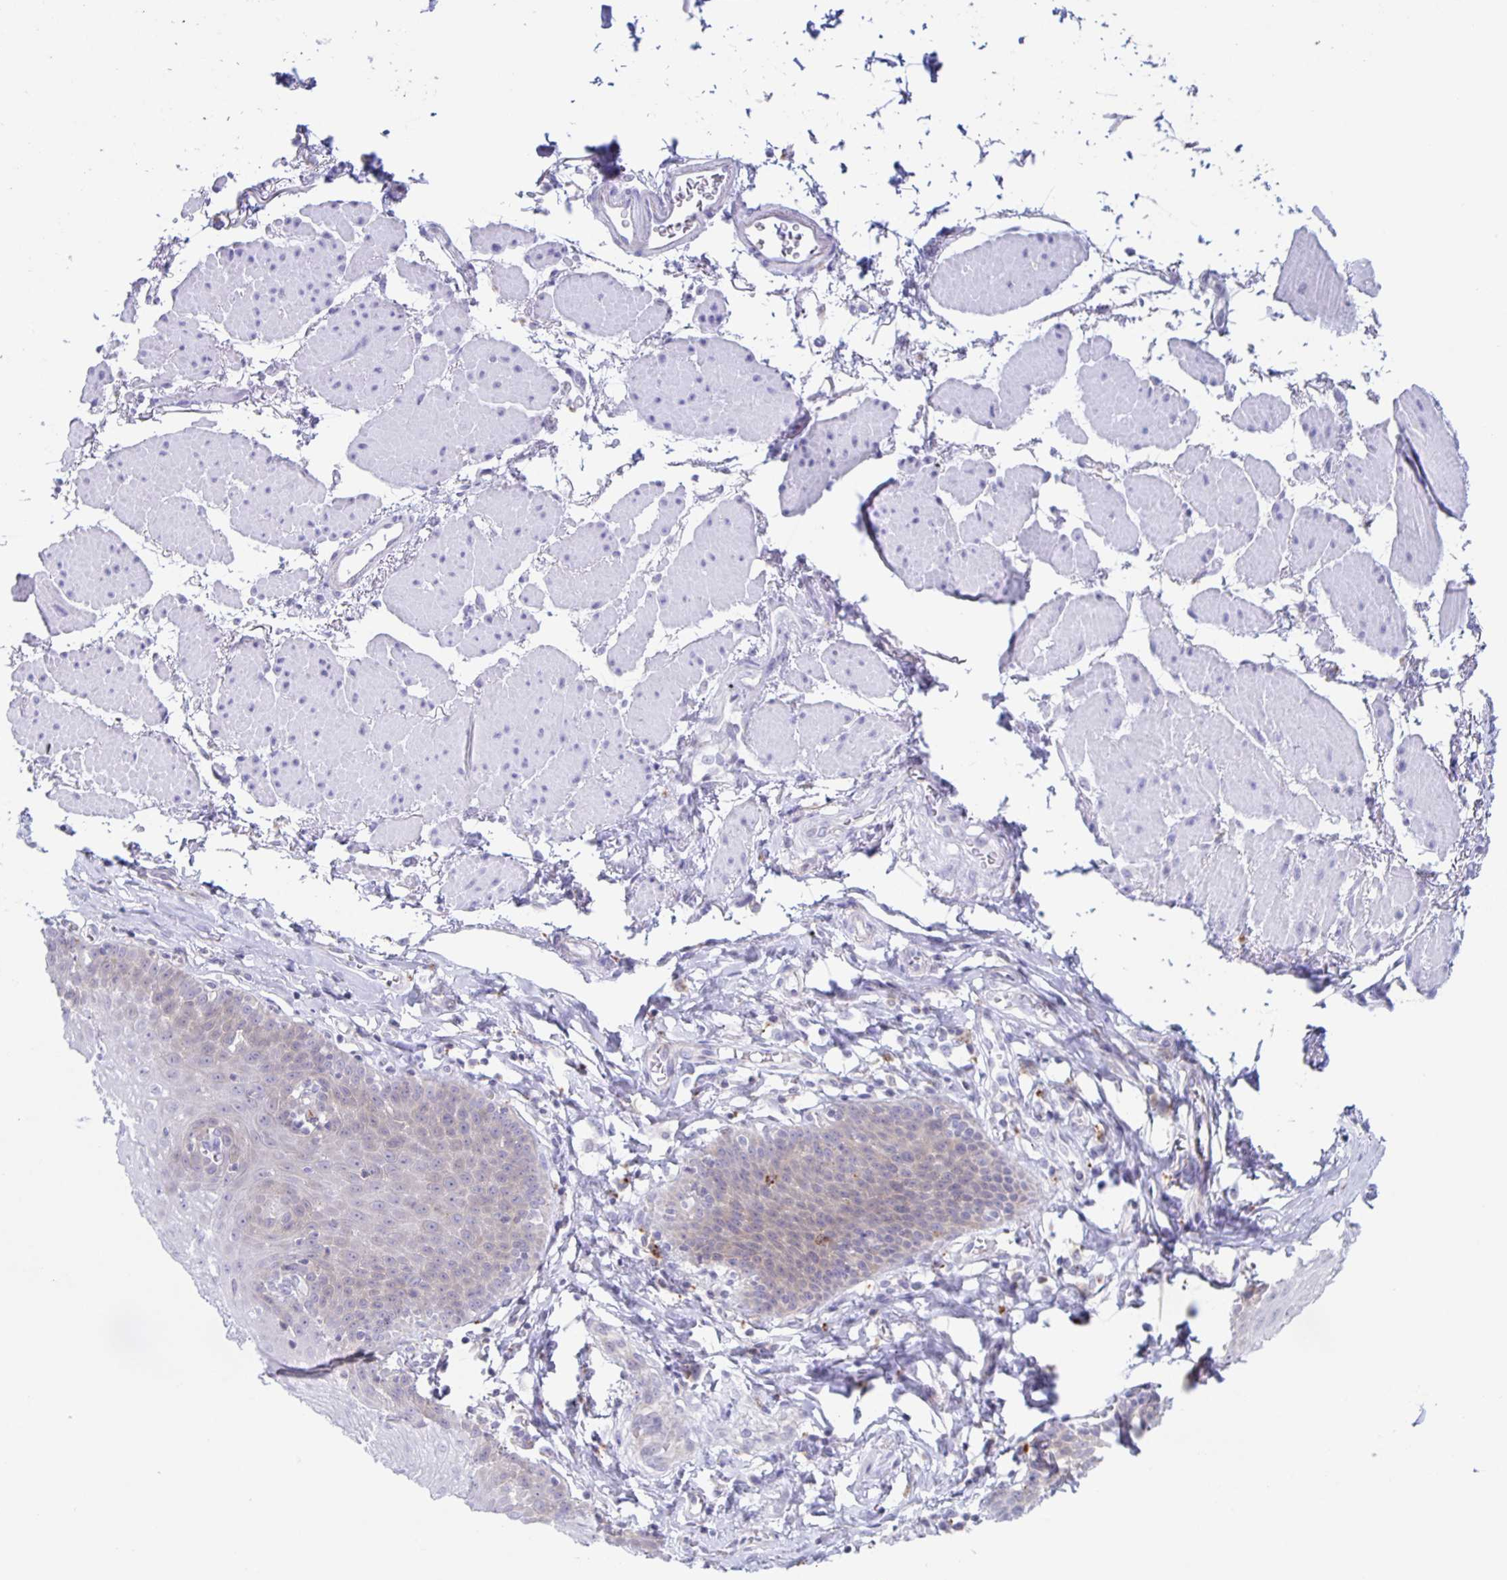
{"staining": {"intensity": "negative", "quantity": "none", "location": "none"}, "tissue": "esophagus", "cell_type": "Squamous epithelial cells", "image_type": "normal", "snomed": [{"axis": "morphology", "description": "Normal tissue, NOS"}, {"axis": "topography", "description": "Esophagus"}], "caption": "Immunohistochemistry of unremarkable human esophagus demonstrates no expression in squamous epithelial cells. (Brightfield microscopy of DAB immunohistochemistry at high magnification).", "gene": "LIPA", "patient": {"sex": "female", "age": 81}}